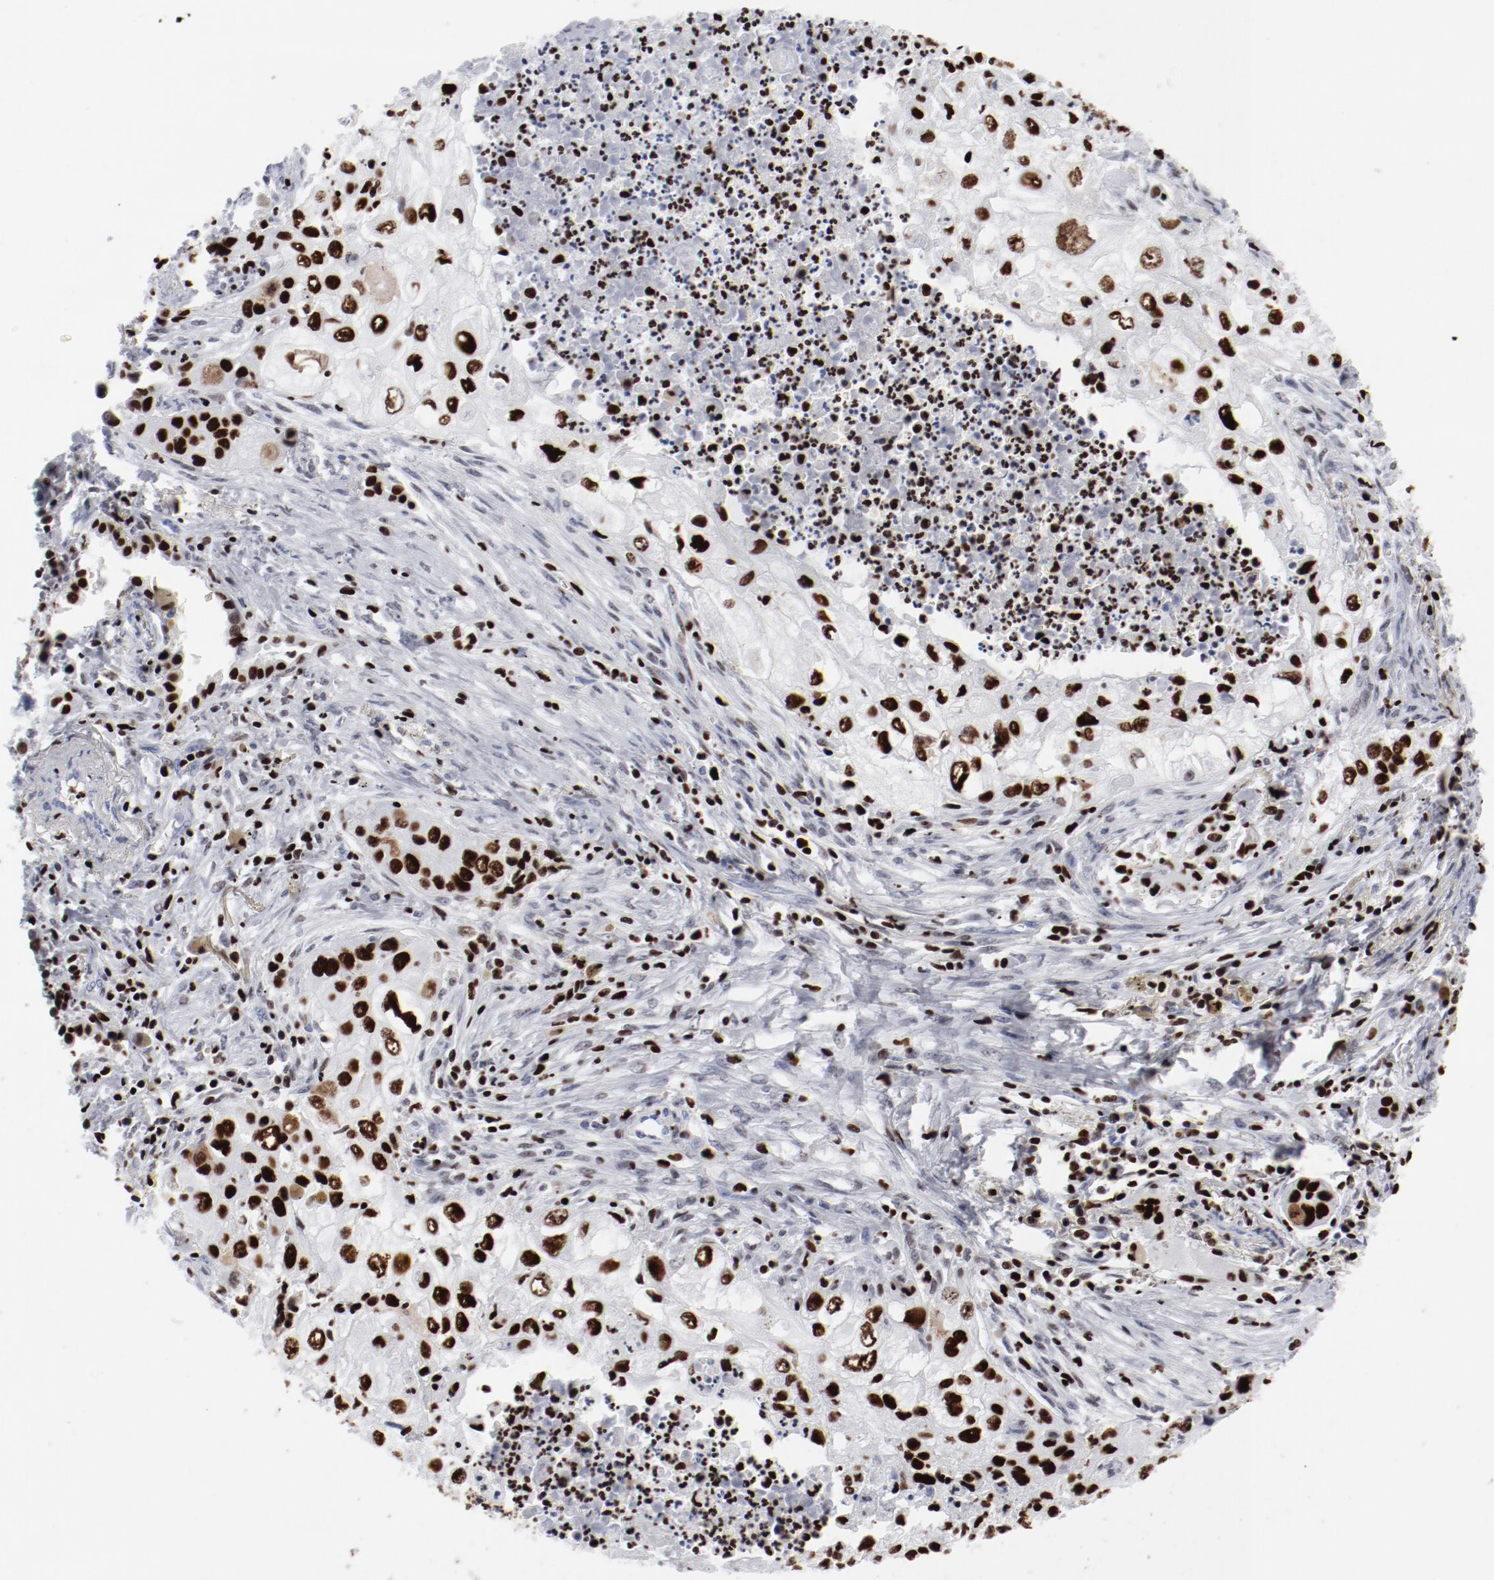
{"staining": {"intensity": "strong", "quantity": ">75%", "location": "nuclear"}, "tissue": "lung cancer", "cell_type": "Tumor cells", "image_type": "cancer", "snomed": [{"axis": "morphology", "description": "Squamous cell carcinoma, NOS"}, {"axis": "topography", "description": "Lung"}], "caption": "IHC (DAB (3,3'-diaminobenzidine)) staining of human lung cancer displays strong nuclear protein positivity in about >75% of tumor cells.", "gene": "SMARCC2", "patient": {"sex": "male", "age": 71}}